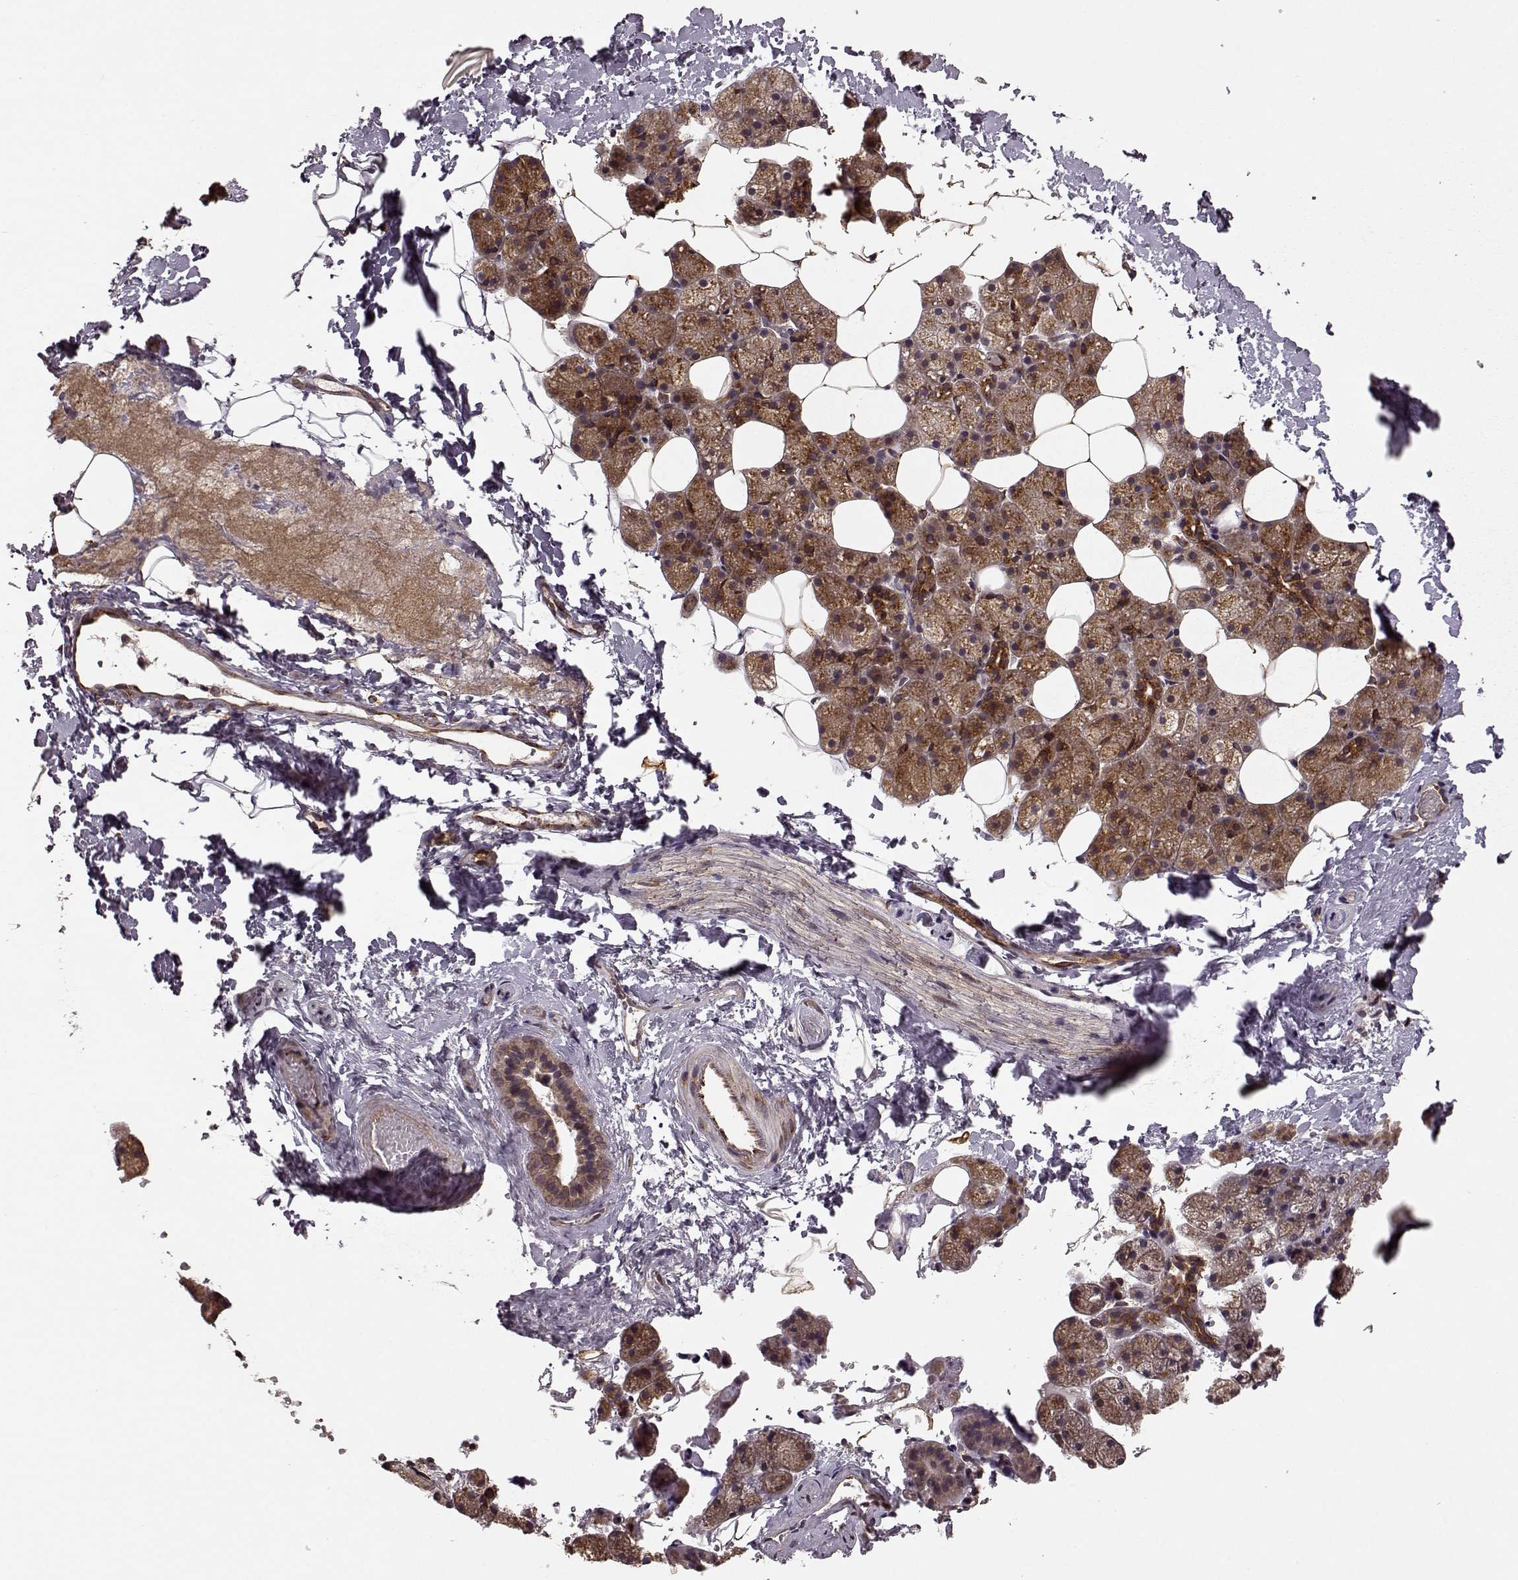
{"staining": {"intensity": "moderate", "quantity": ">75%", "location": "cytoplasmic/membranous"}, "tissue": "salivary gland", "cell_type": "Glandular cells", "image_type": "normal", "snomed": [{"axis": "morphology", "description": "Normal tissue, NOS"}, {"axis": "topography", "description": "Salivary gland"}], "caption": "This histopathology image displays normal salivary gland stained with IHC to label a protein in brown. The cytoplasmic/membranous of glandular cells show moderate positivity for the protein. Nuclei are counter-stained blue.", "gene": "YIPF5", "patient": {"sex": "male", "age": 38}}